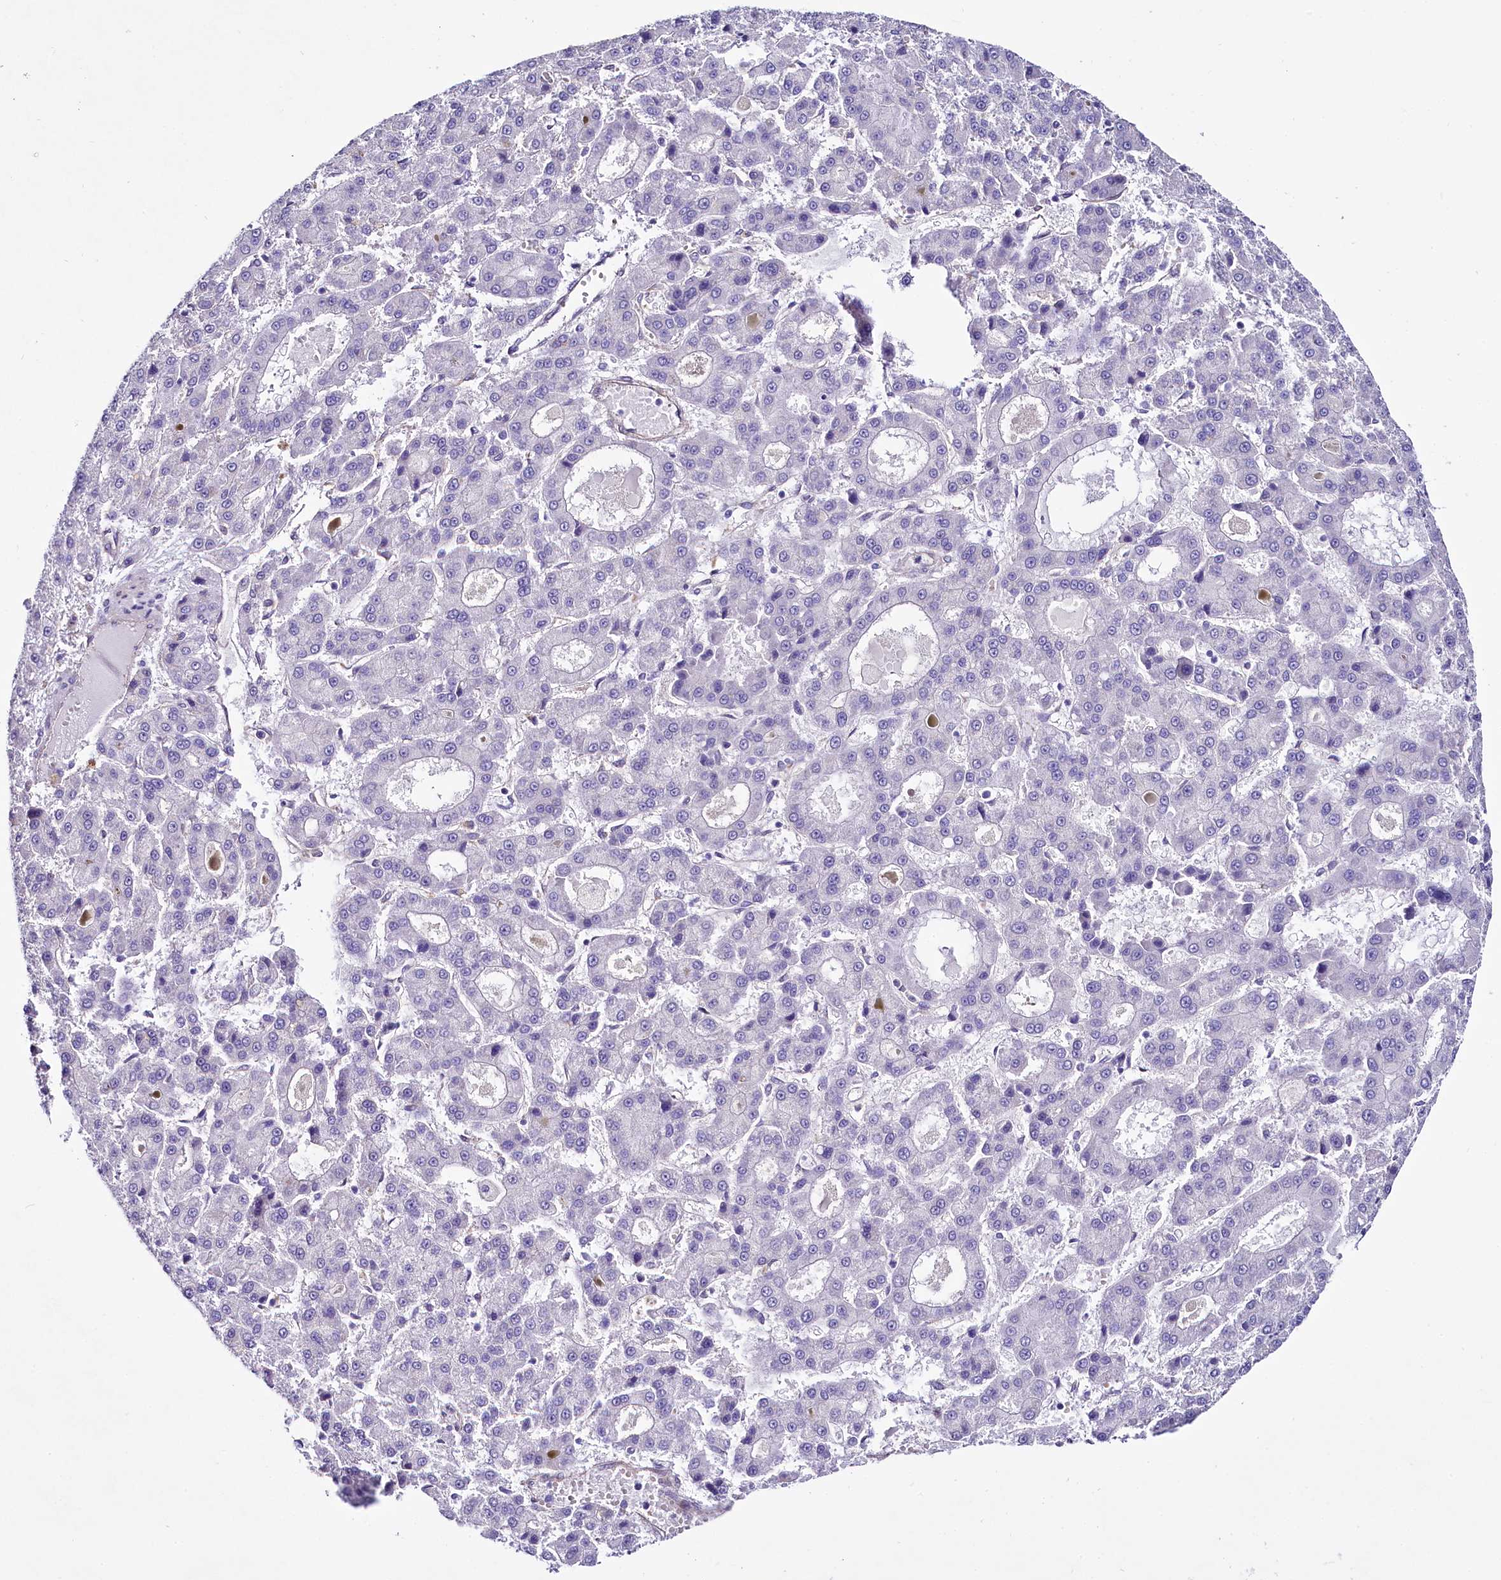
{"staining": {"intensity": "negative", "quantity": "none", "location": "none"}, "tissue": "liver cancer", "cell_type": "Tumor cells", "image_type": "cancer", "snomed": [{"axis": "morphology", "description": "Carcinoma, Hepatocellular, NOS"}, {"axis": "topography", "description": "Liver"}], "caption": "A high-resolution image shows IHC staining of liver cancer, which exhibits no significant positivity in tumor cells.", "gene": "STXBP1", "patient": {"sex": "male", "age": 70}}